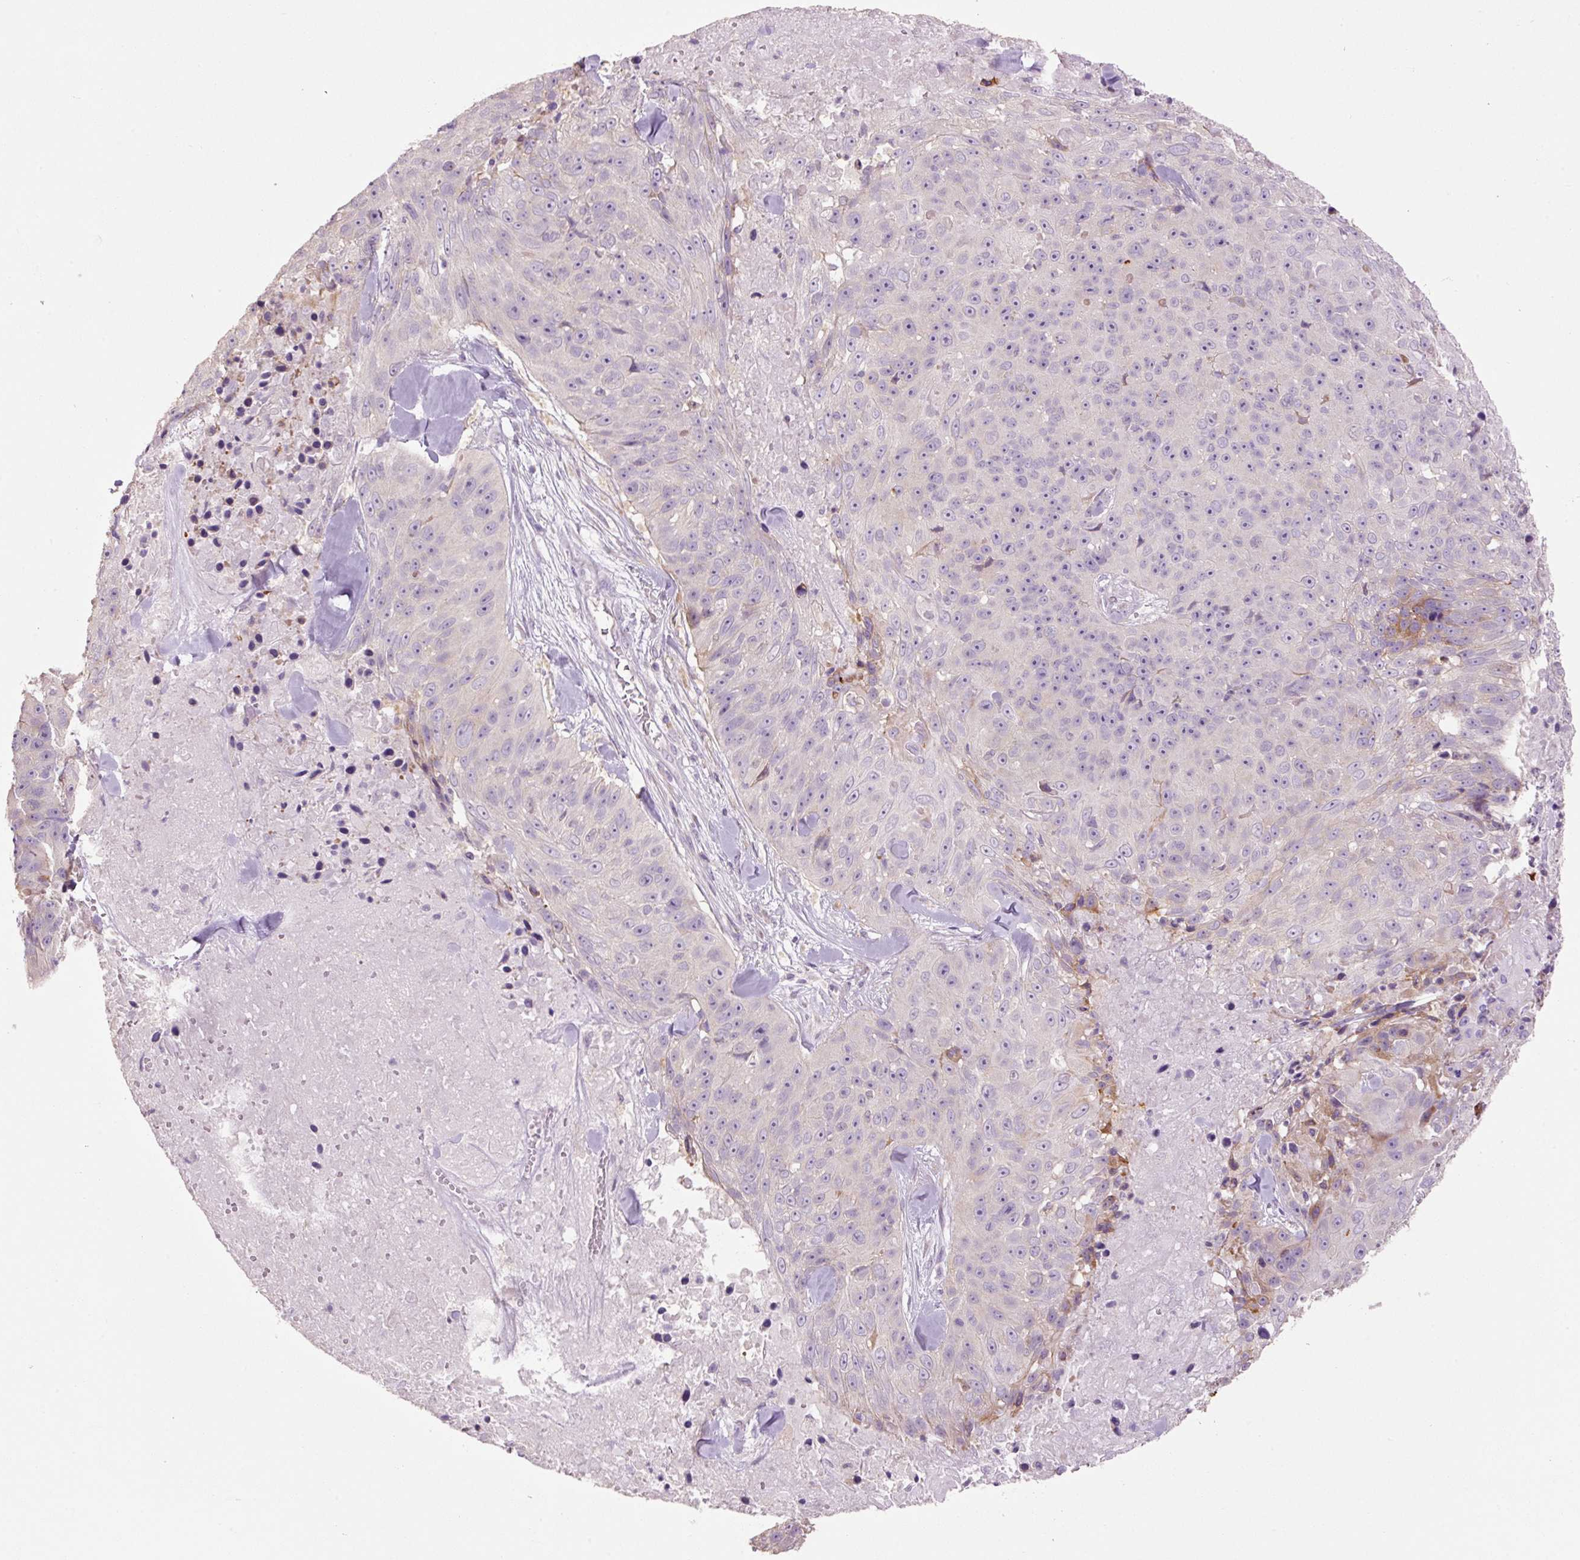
{"staining": {"intensity": "negative", "quantity": "none", "location": "none"}, "tissue": "skin cancer", "cell_type": "Tumor cells", "image_type": "cancer", "snomed": [{"axis": "morphology", "description": "Squamous cell carcinoma, NOS"}, {"axis": "topography", "description": "Skin"}], "caption": "Immunohistochemical staining of skin cancer (squamous cell carcinoma) demonstrates no significant positivity in tumor cells.", "gene": "HAX1", "patient": {"sex": "female", "age": 87}}